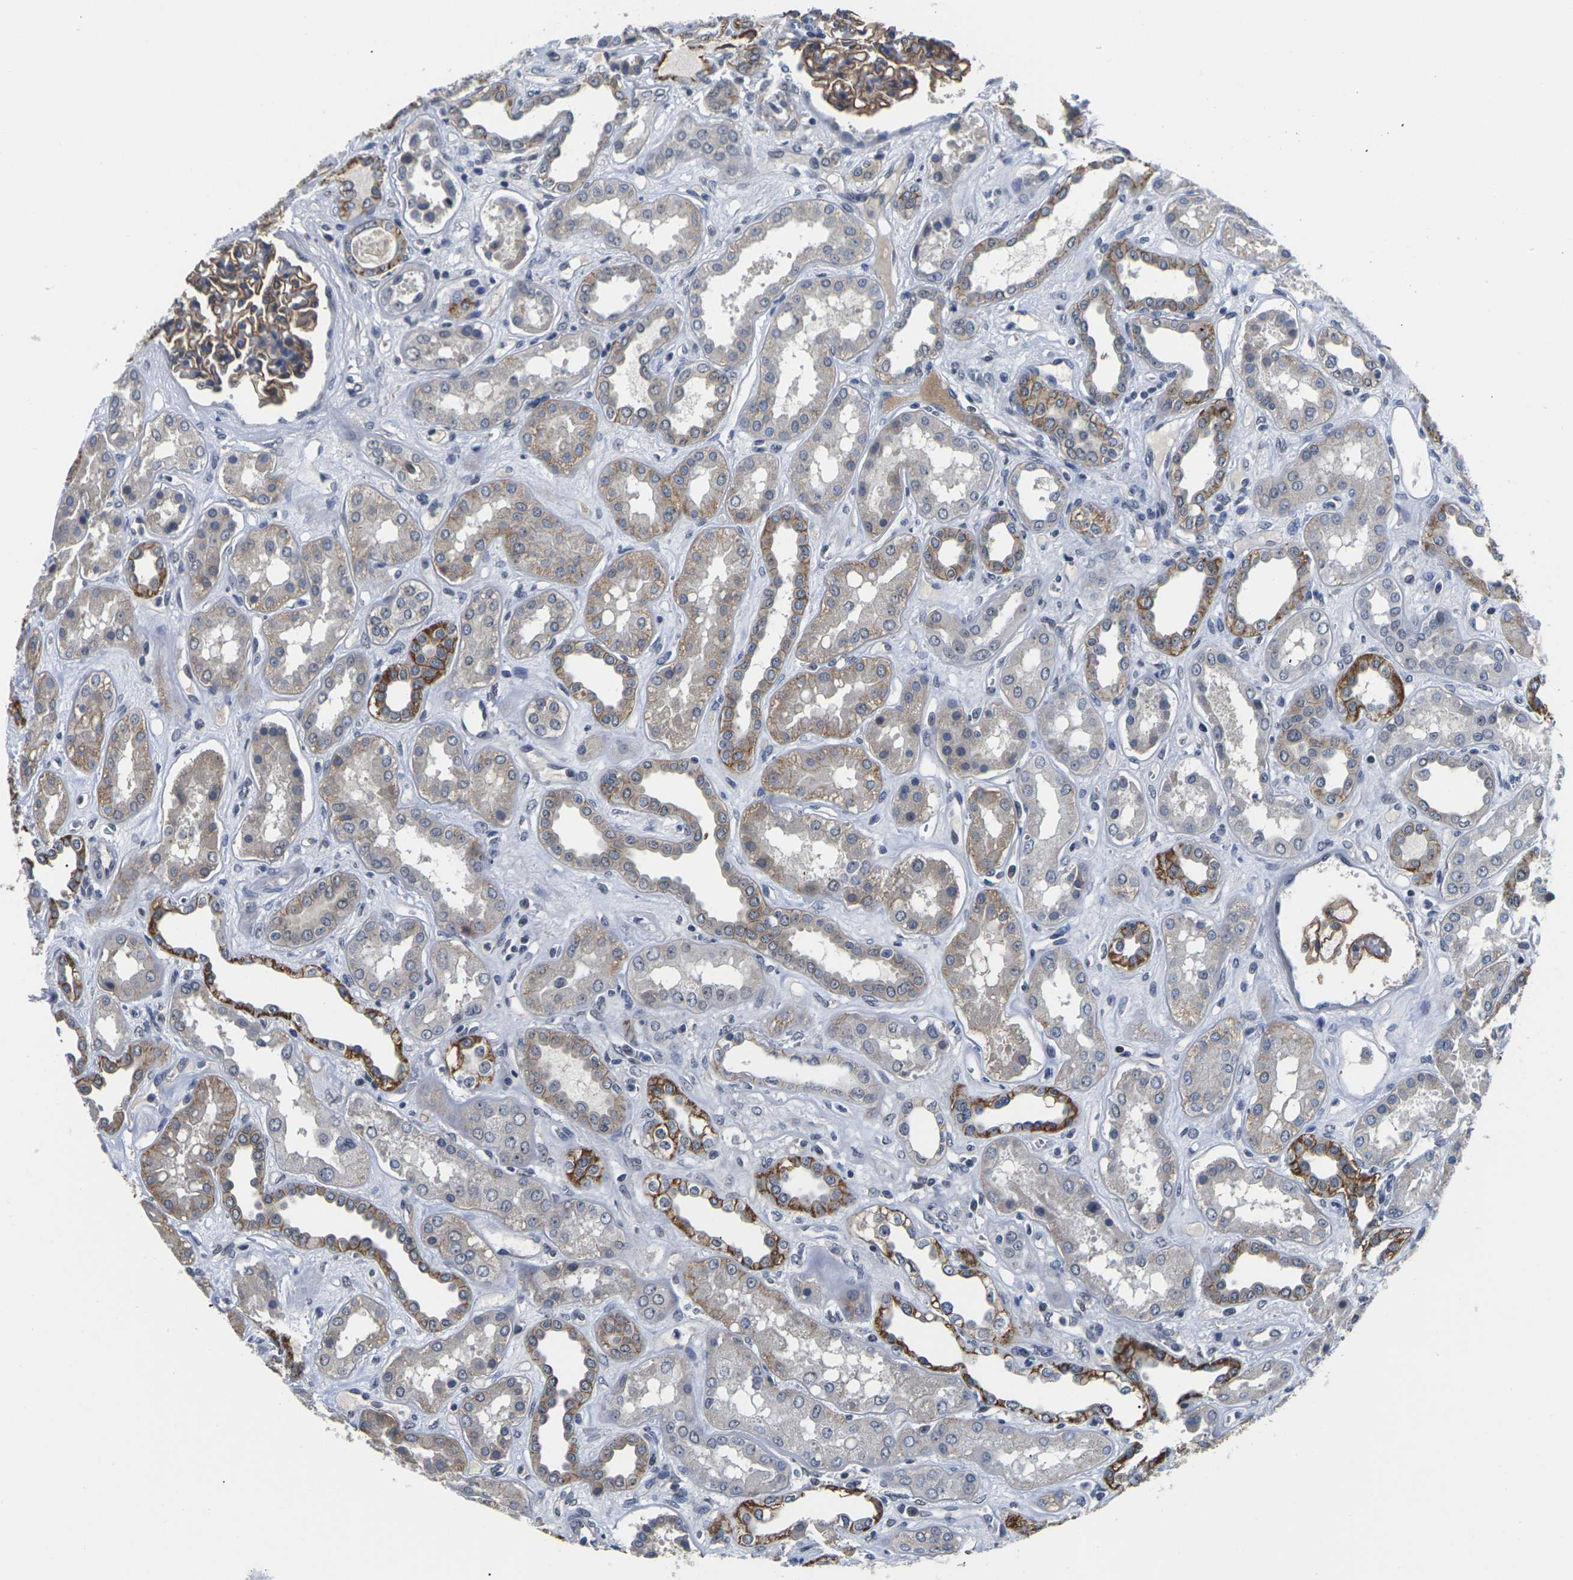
{"staining": {"intensity": "moderate", "quantity": ">75%", "location": "cytoplasmic/membranous"}, "tissue": "kidney", "cell_type": "Cells in glomeruli", "image_type": "normal", "snomed": [{"axis": "morphology", "description": "Normal tissue, NOS"}, {"axis": "topography", "description": "Kidney"}], "caption": "This micrograph shows immunohistochemistry (IHC) staining of benign kidney, with medium moderate cytoplasmic/membranous expression in about >75% of cells in glomeruli.", "gene": "ST6GAL2", "patient": {"sex": "male", "age": 59}}